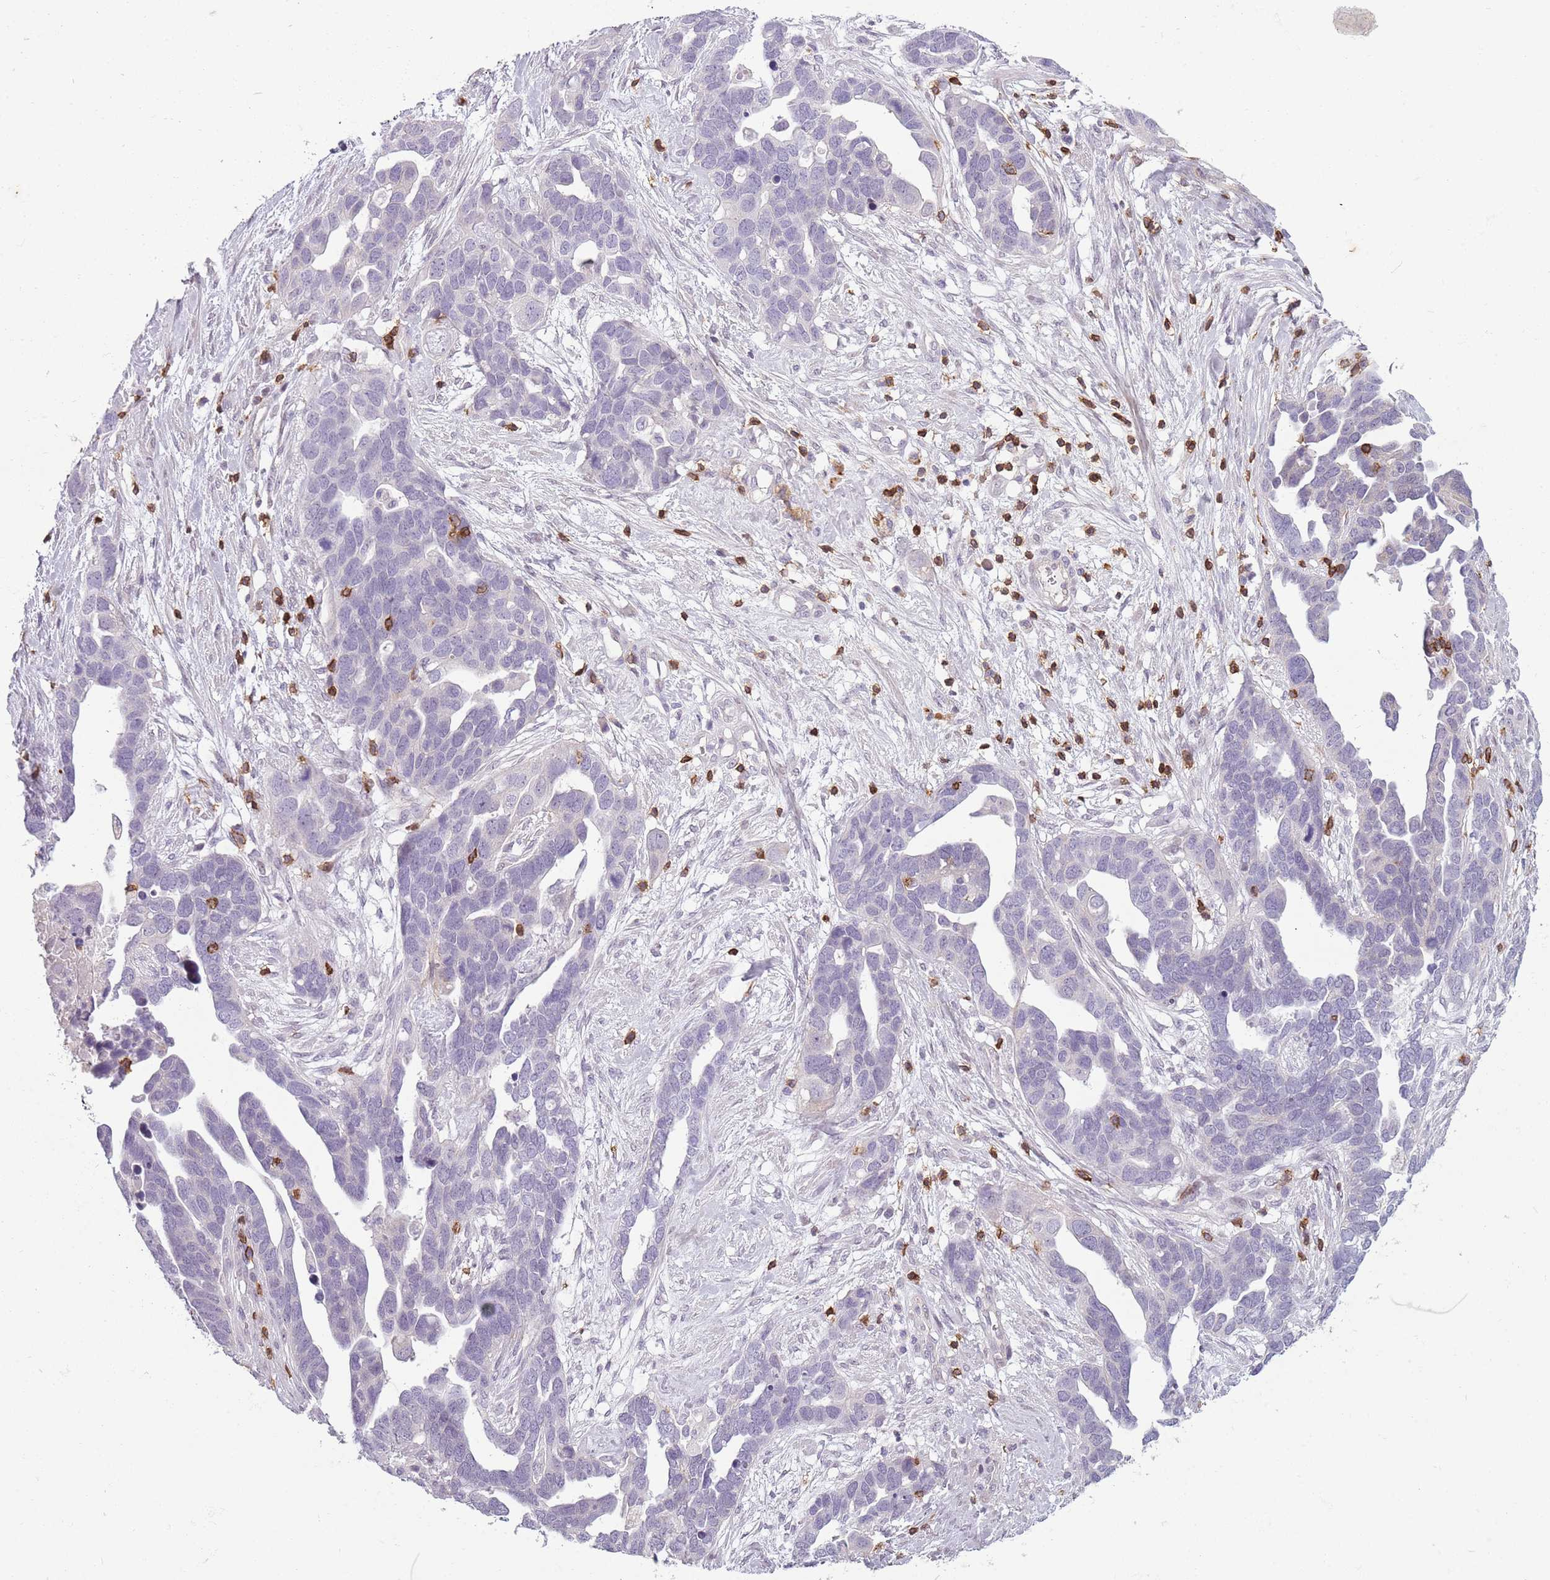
{"staining": {"intensity": "negative", "quantity": "none", "location": "none"}, "tissue": "ovarian cancer", "cell_type": "Tumor cells", "image_type": "cancer", "snomed": [{"axis": "morphology", "description": "Cystadenocarcinoma, serous, NOS"}, {"axis": "topography", "description": "Ovary"}], "caption": "An IHC micrograph of serous cystadenocarcinoma (ovarian) is shown. There is no staining in tumor cells of serous cystadenocarcinoma (ovarian).", "gene": "ZNF583", "patient": {"sex": "female", "age": 54}}